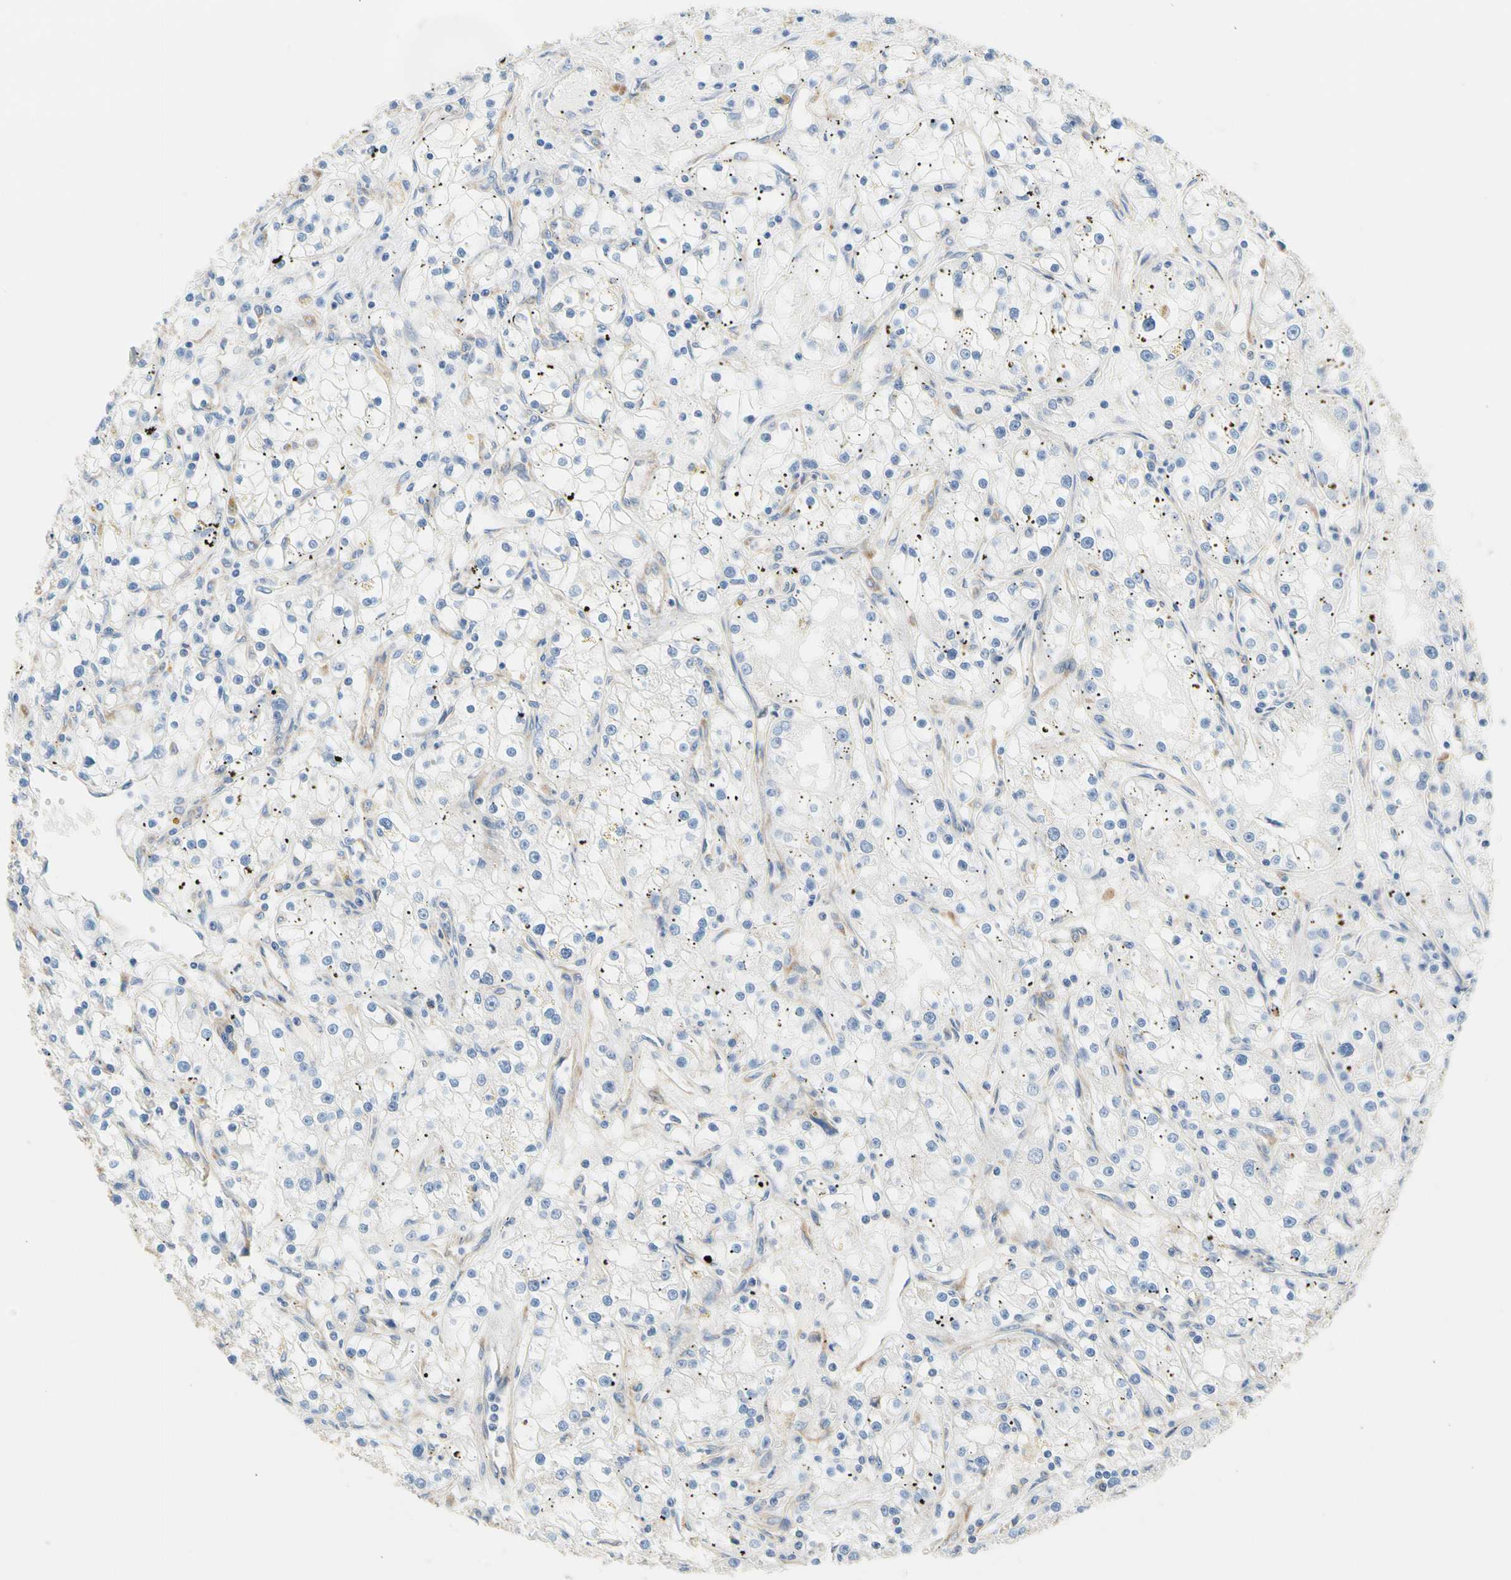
{"staining": {"intensity": "negative", "quantity": "none", "location": "none"}, "tissue": "renal cancer", "cell_type": "Tumor cells", "image_type": "cancer", "snomed": [{"axis": "morphology", "description": "Adenocarcinoma, NOS"}, {"axis": "topography", "description": "Kidney"}], "caption": "The photomicrograph displays no staining of tumor cells in adenocarcinoma (renal).", "gene": "GPHN", "patient": {"sex": "male", "age": 56}}